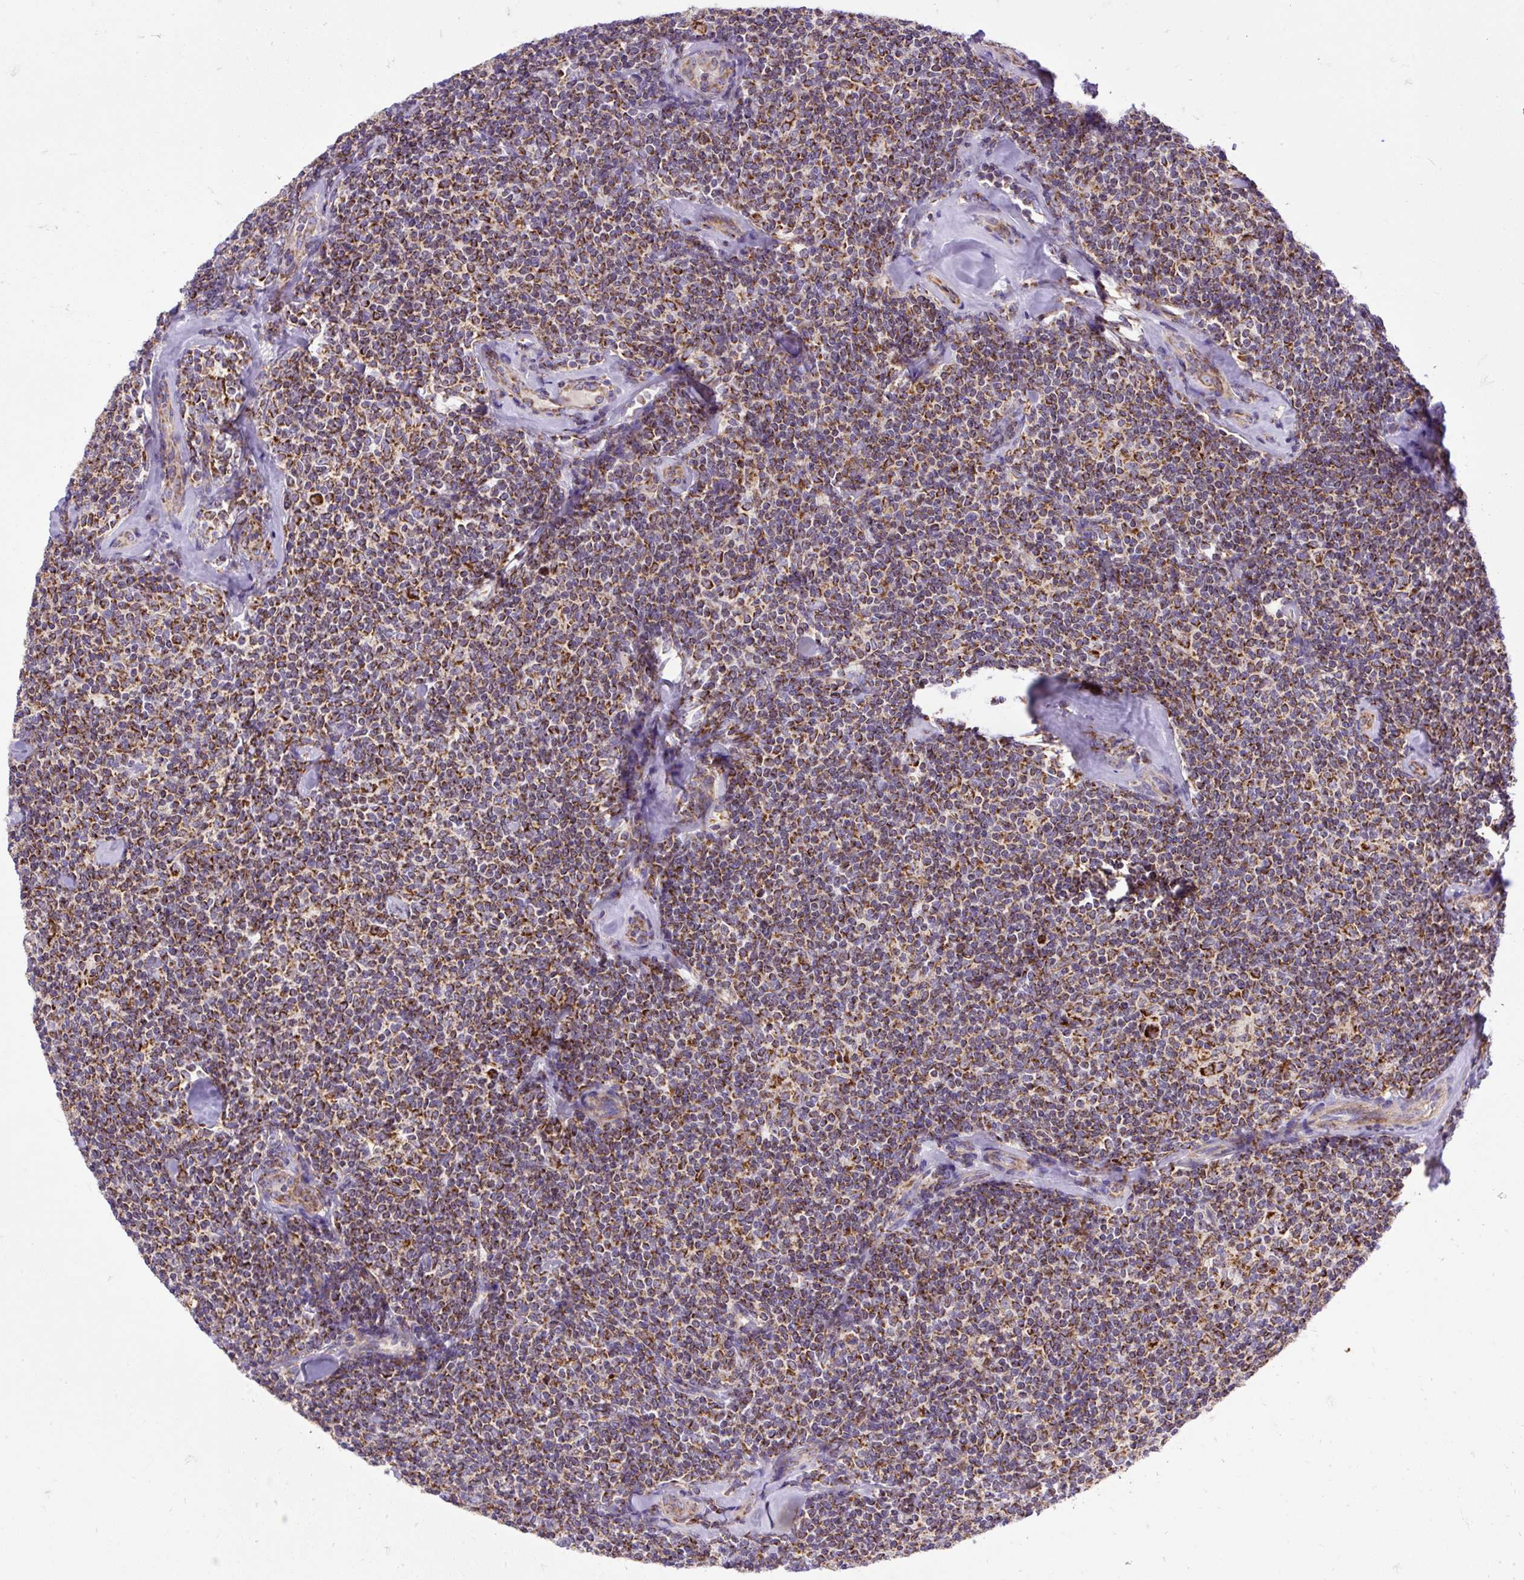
{"staining": {"intensity": "moderate", "quantity": ">75%", "location": "cytoplasmic/membranous"}, "tissue": "lymphoma", "cell_type": "Tumor cells", "image_type": "cancer", "snomed": [{"axis": "morphology", "description": "Malignant lymphoma, non-Hodgkin's type, Low grade"}, {"axis": "topography", "description": "Lymph node"}], "caption": "Immunohistochemical staining of human lymphoma reveals medium levels of moderate cytoplasmic/membranous protein expression in approximately >75% of tumor cells.", "gene": "TOMM40", "patient": {"sex": "female", "age": 56}}